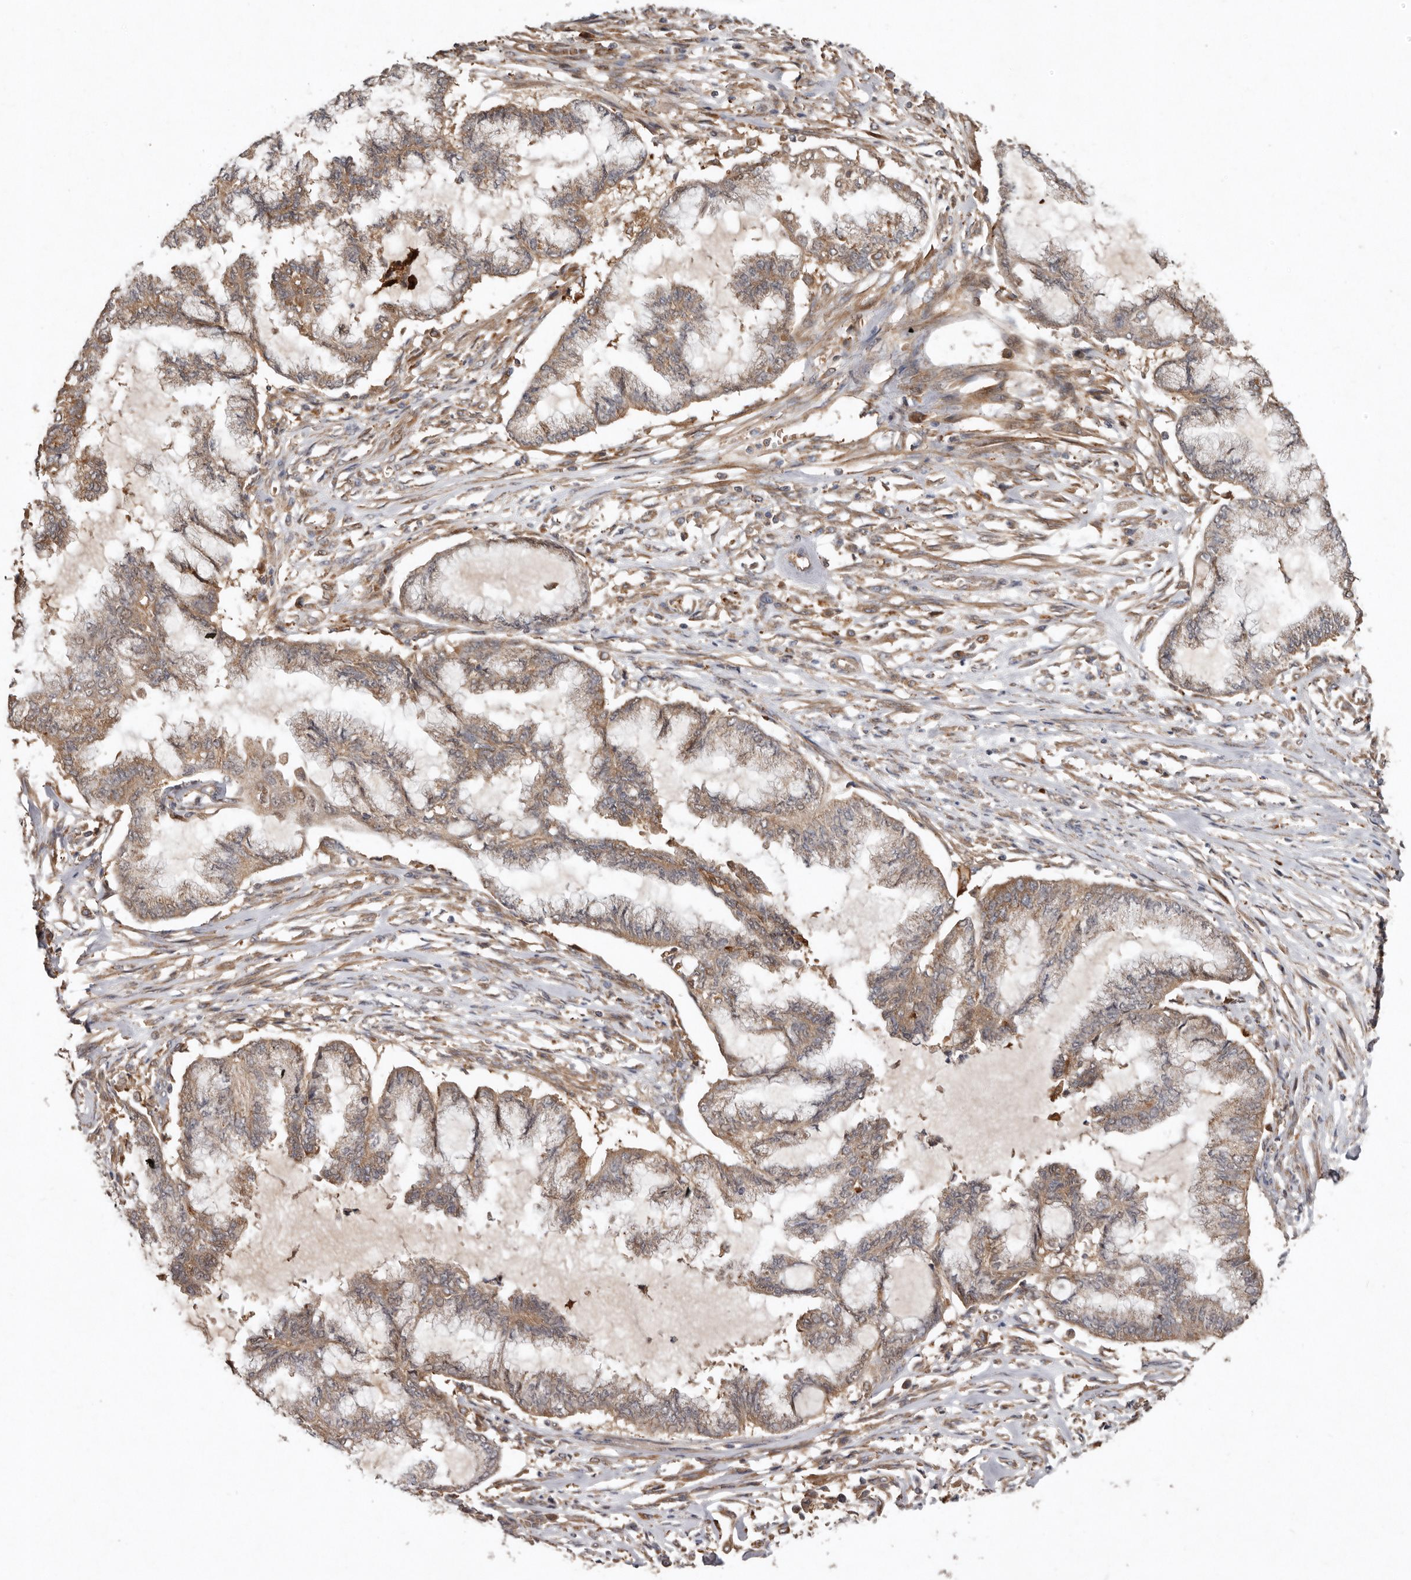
{"staining": {"intensity": "weak", "quantity": ">75%", "location": "cytoplasmic/membranous"}, "tissue": "endometrial cancer", "cell_type": "Tumor cells", "image_type": "cancer", "snomed": [{"axis": "morphology", "description": "Adenocarcinoma, NOS"}, {"axis": "topography", "description": "Endometrium"}], "caption": "The immunohistochemical stain labels weak cytoplasmic/membranous staining in tumor cells of endometrial cancer tissue.", "gene": "GOT1L1", "patient": {"sex": "female", "age": 86}}